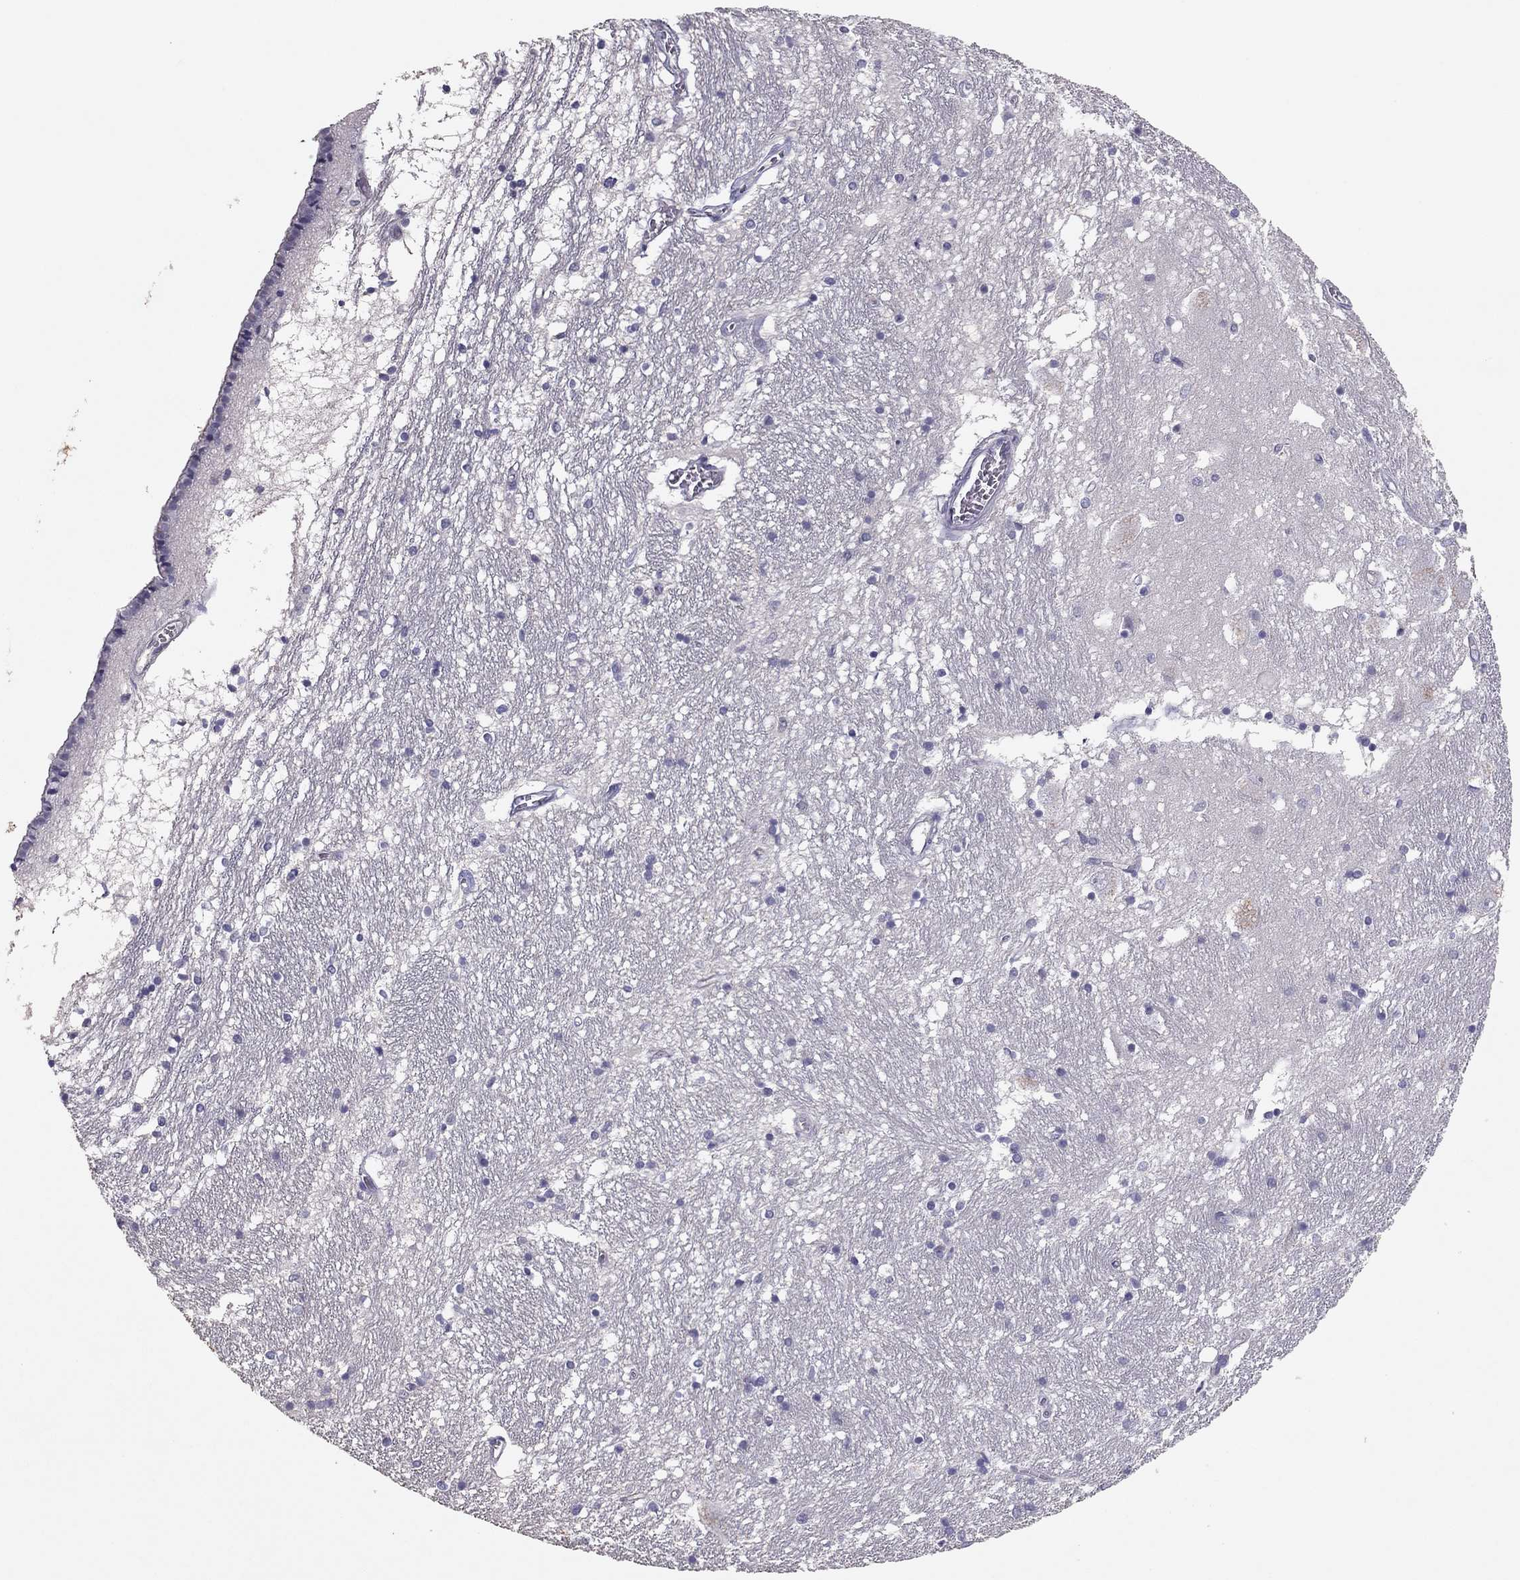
{"staining": {"intensity": "negative", "quantity": "none", "location": "none"}, "tissue": "caudate", "cell_type": "Glial cells", "image_type": "normal", "snomed": [{"axis": "morphology", "description": "Normal tissue, NOS"}, {"axis": "topography", "description": "Lateral ventricle wall"}], "caption": "DAB (3,3'-diaminobenzidine) immunohistochemical staining of normal human caudate demonstrates no significant positivity in glial cells.", "gene": "ADORA2A", "patient": {"sex": "female", "age": 71}}